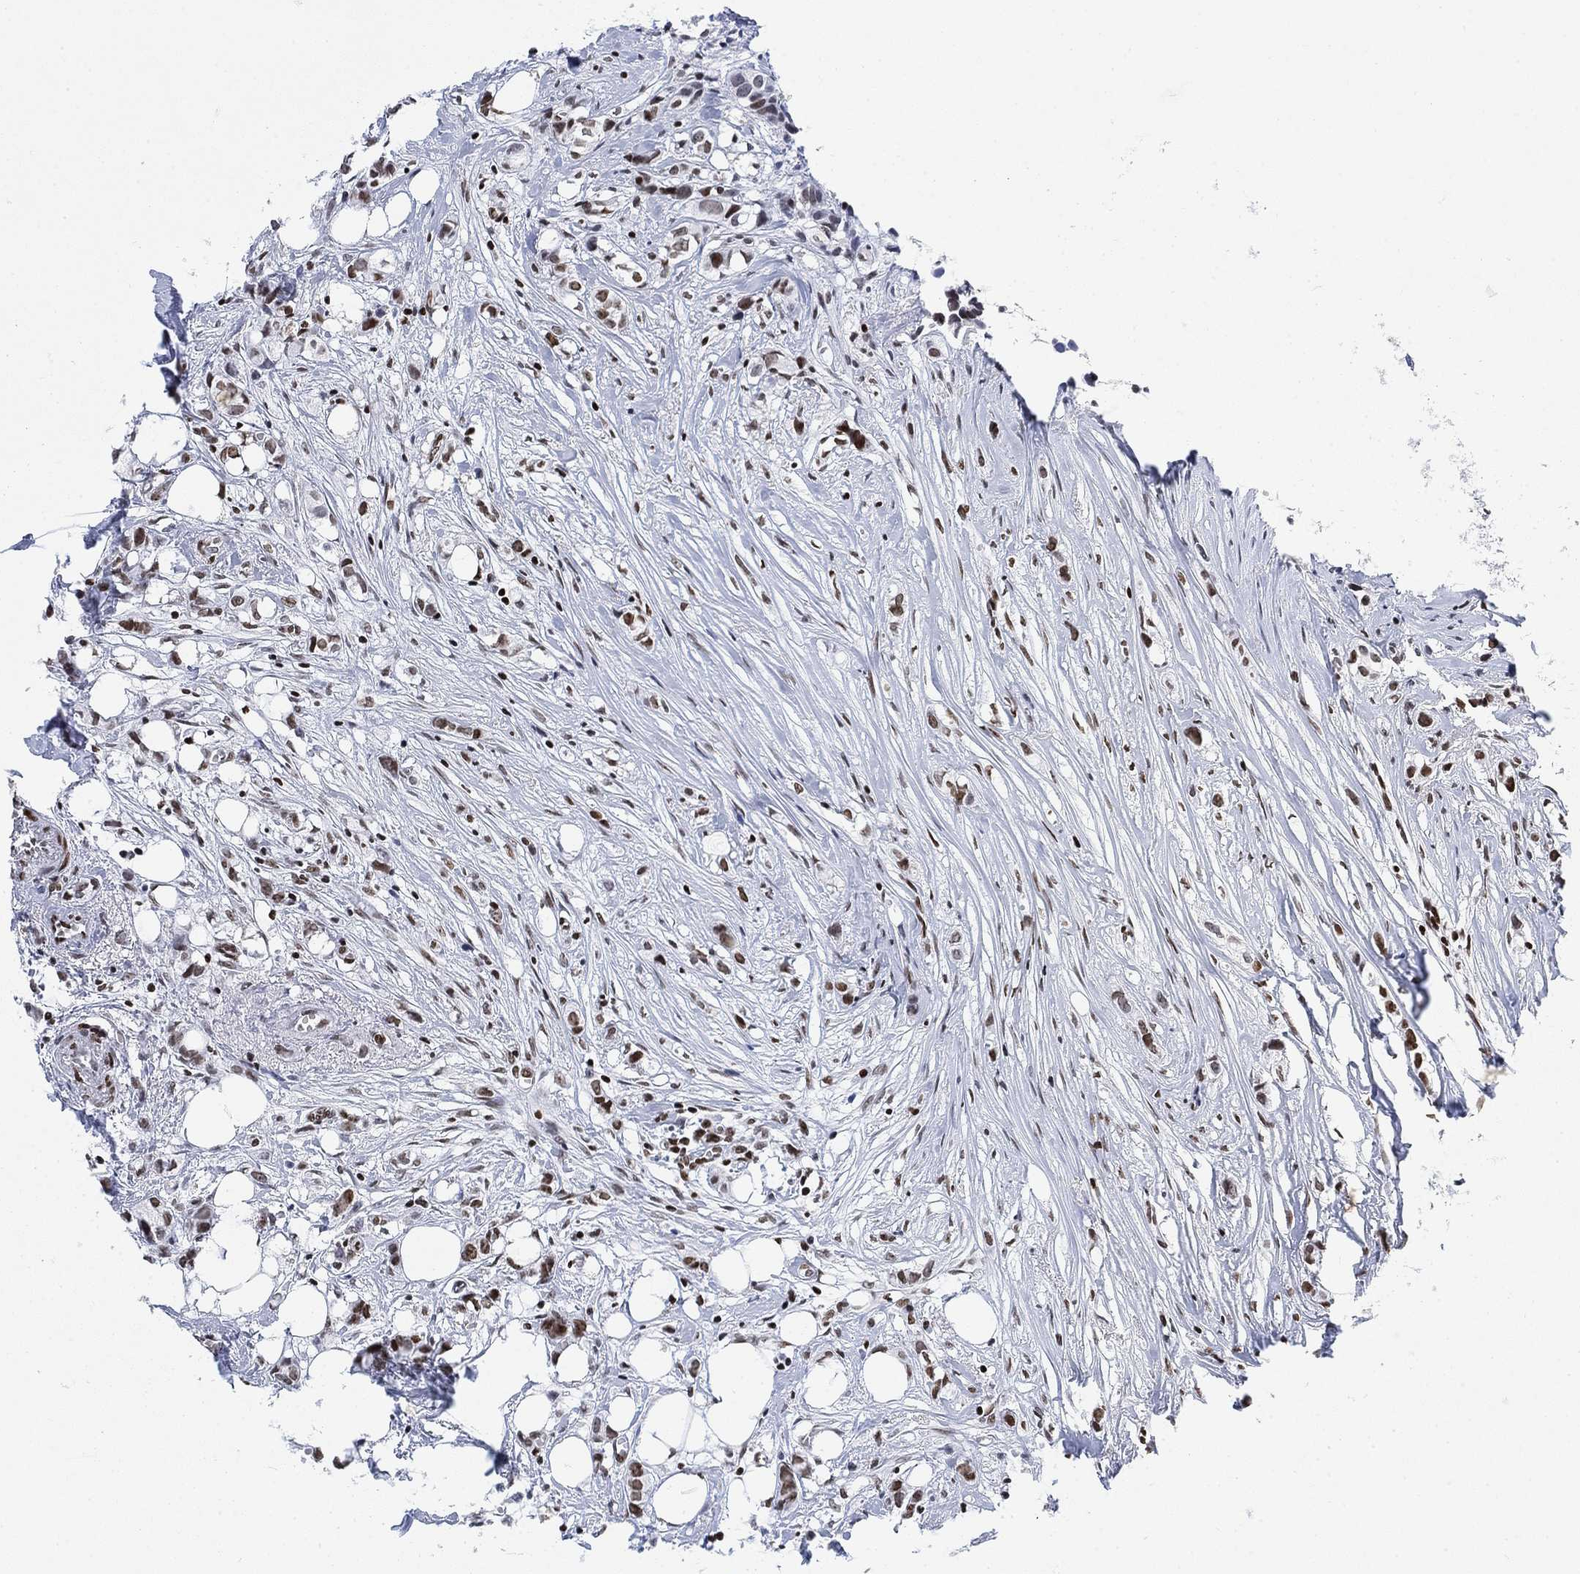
{"staining": {"intensity": "moderate", "quantity": ">75%", "location": "nuclear"}, "tissue": "breast cancer", "cell_type": "Tumor cells", "image_type": "cancer", "snomed": [{"axis": "morphology", "description": "Duct carcinoma"}, {"axis": "topography", "description": "Breast"}], "caption": "A histopathology image of human breast cancer stained for a protein displays moderate nuclear brown staining in tumor cells.", "gene": "H1-10", "patient": {"sex": "female", "age": 85}}